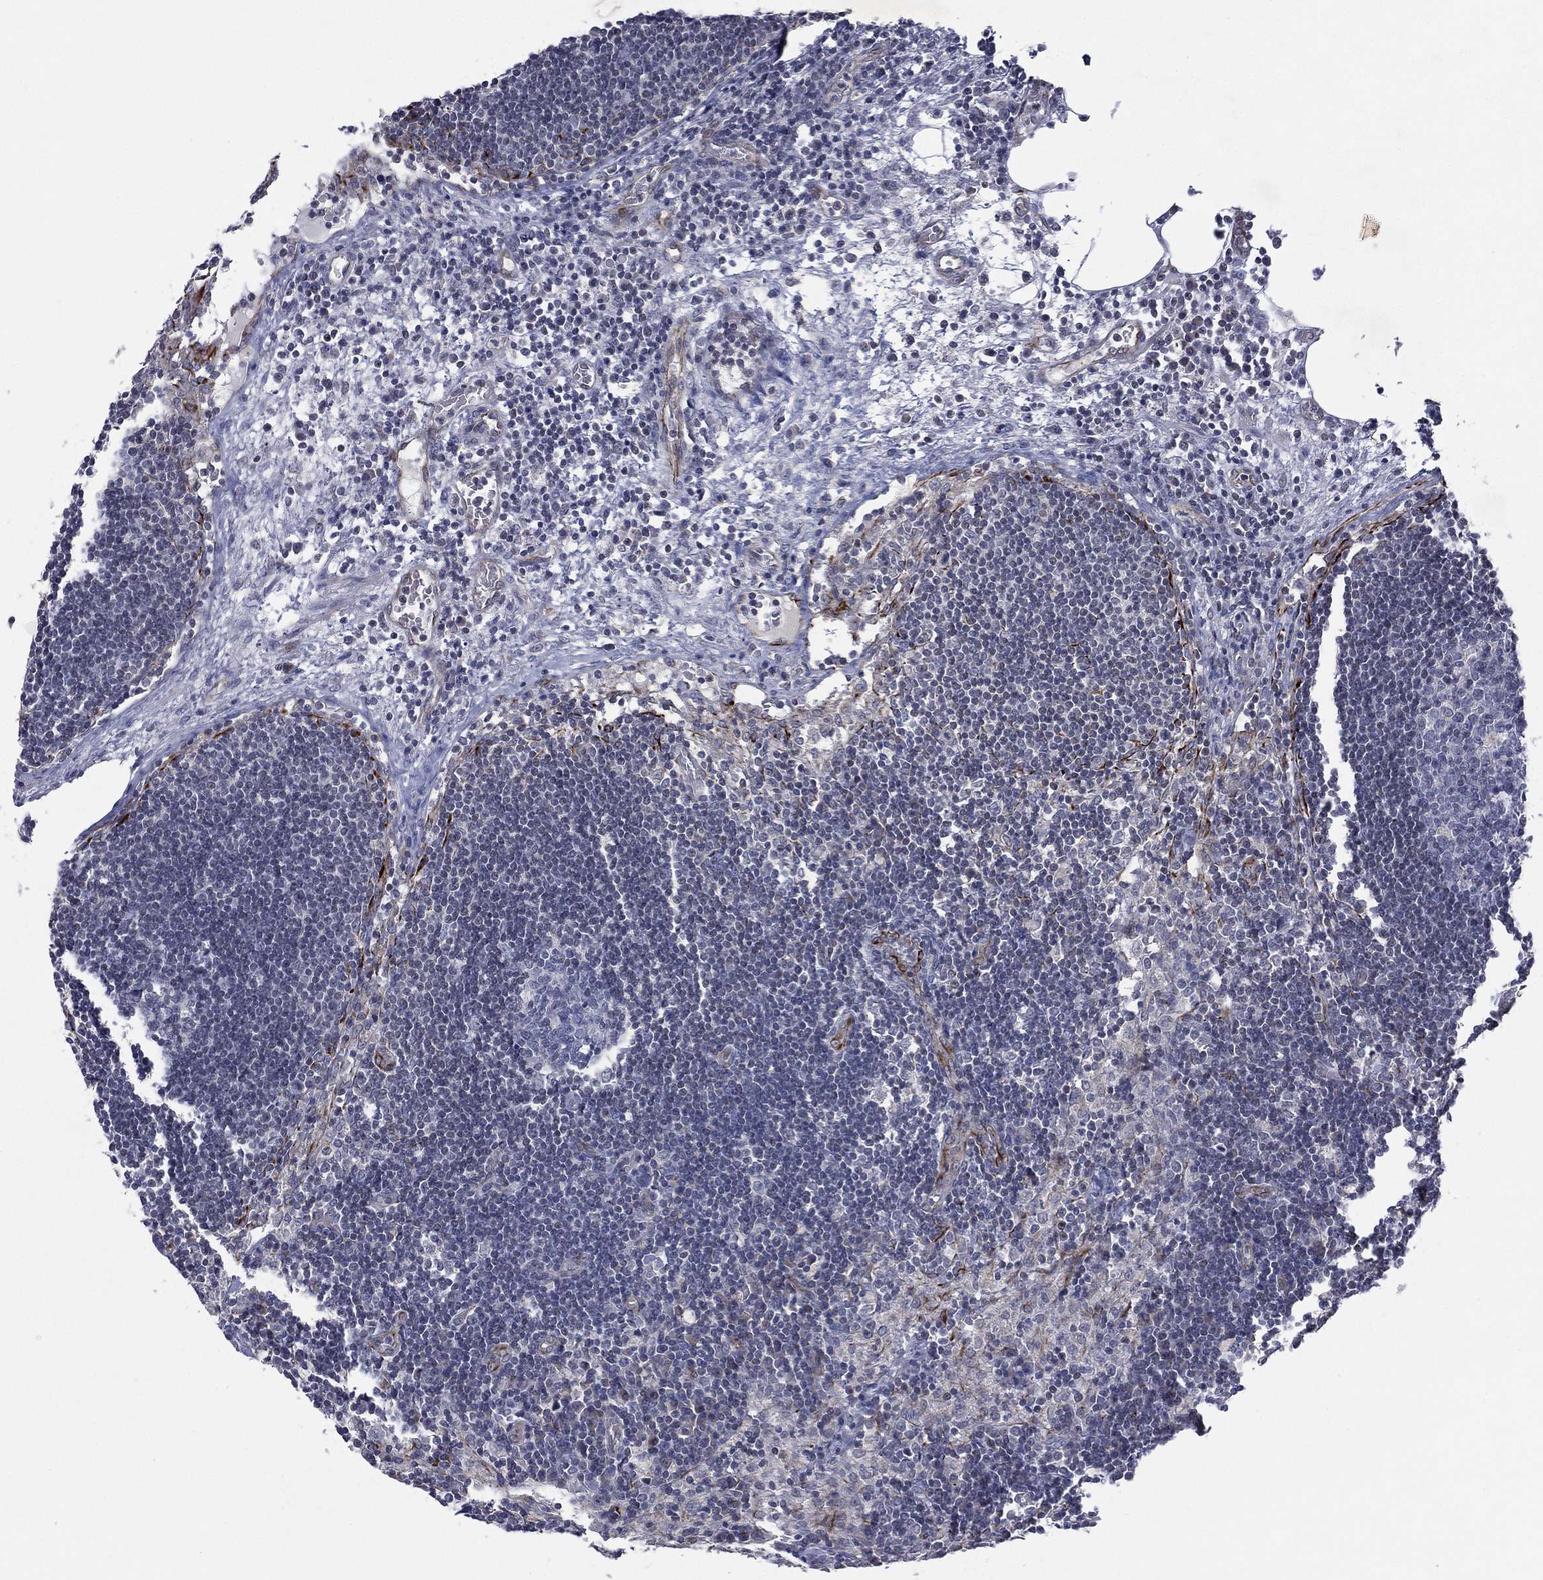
{"staining": {"intensity": "negative", "quantity": "none", "location": "none"}, "tissue": "lymph node", "cell_type": "Germinal center cells", "image_type": "normal", "snomed": [{"axis": "morphology", "description": "Normal tissue, NOS"}, {"axis": "topography", "description": "Lymph node"}], "caption": "Immunohistochemical staining of normal human lymph node shows no significant positivity in germinal center cells.", "gene": "FLI1", "patient": {"sex": "male", "age": 63}}